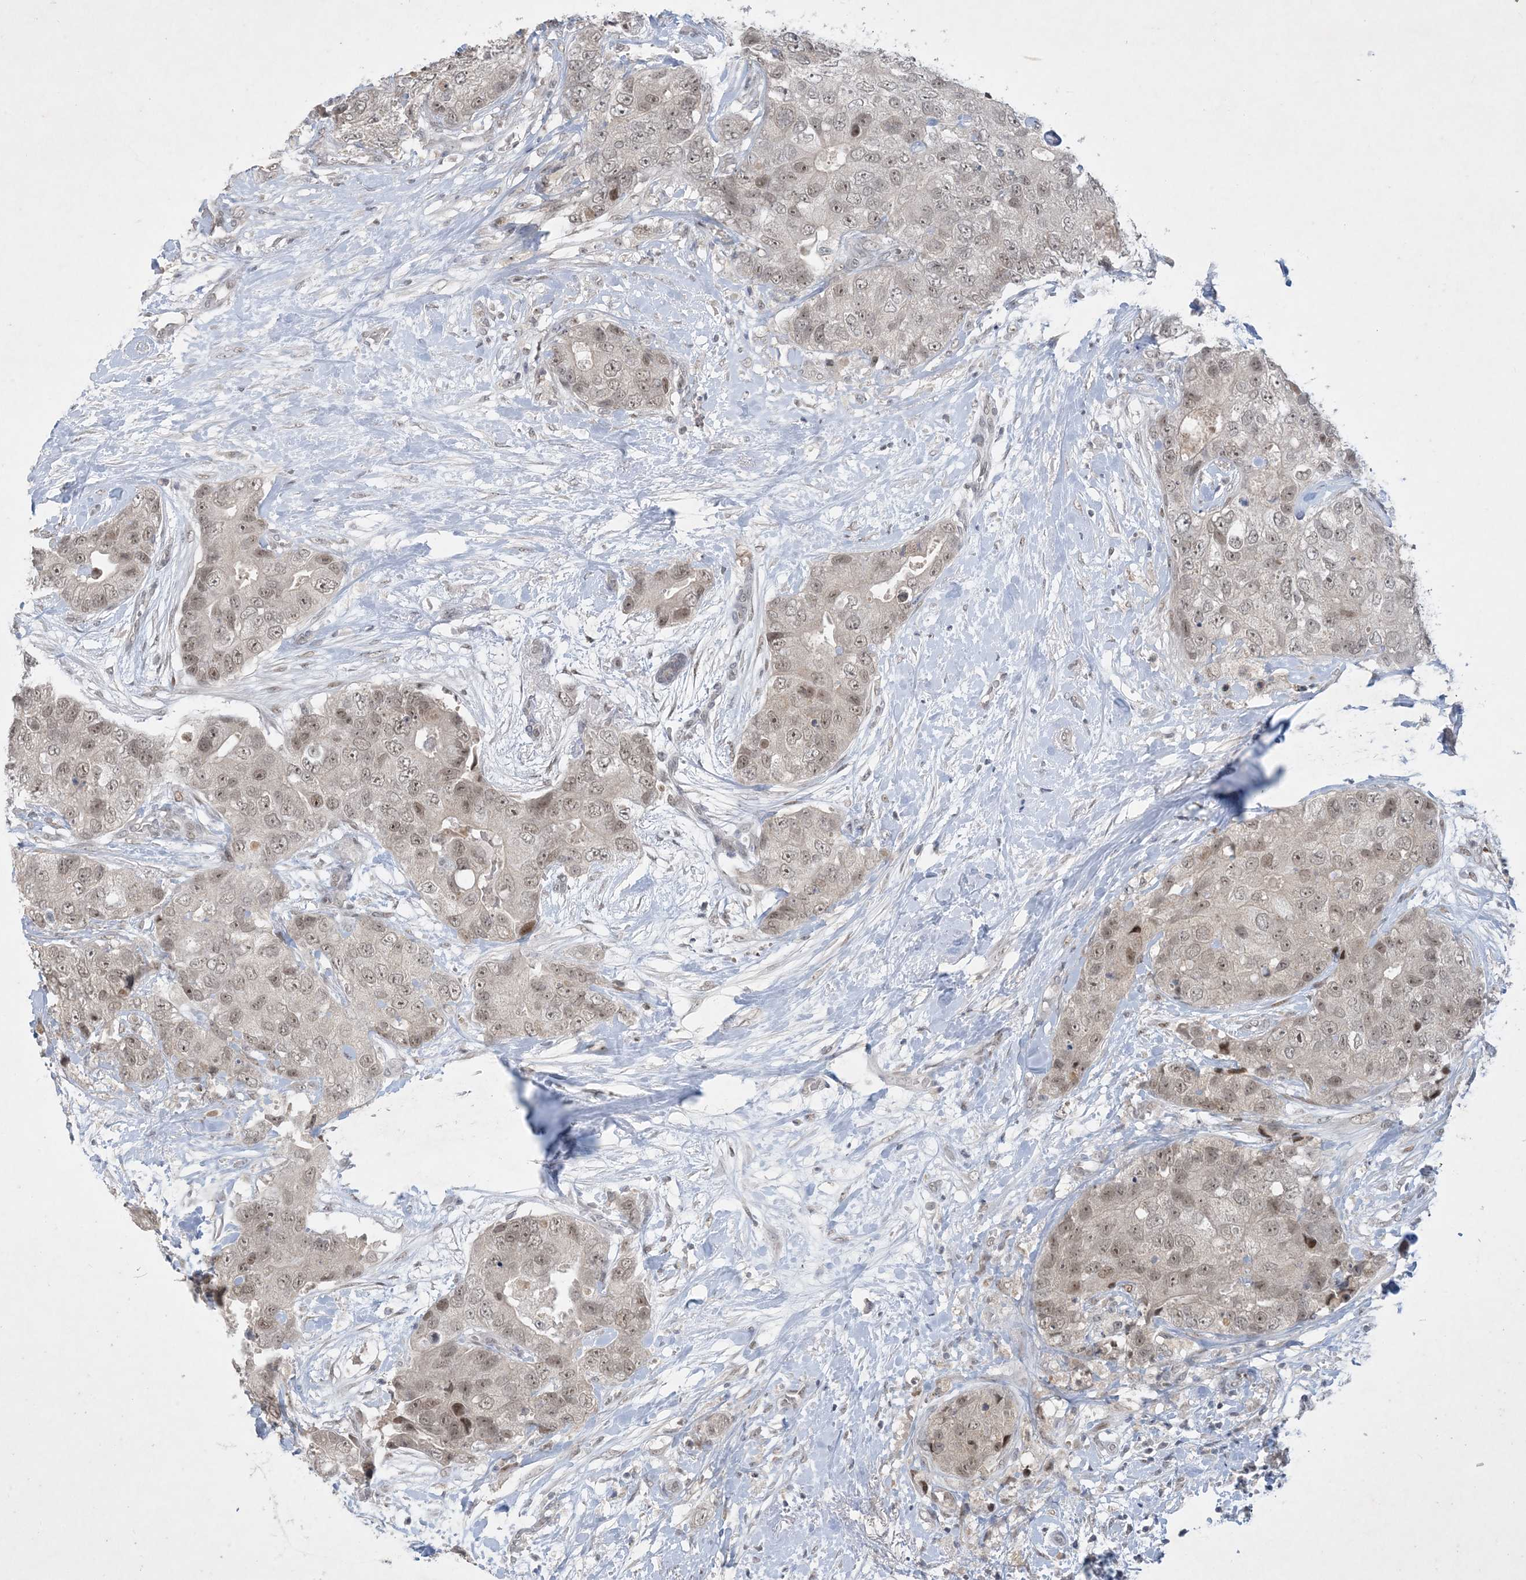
{"staining": {"intensity": "weak", "quantity": ">75%", "location": "nuclear"}, "tissue": "breast cancer", "cell_type": "Tumor cells", "image_type": "cancer", "snomed": [{"axis": "morphology", "description": "Duct carcinoma"}, {"axis": "topography", "description": "Breast"}], "caption": "IHC image of neoplastic tissue: breast cancer stained using immunohistochemistry (IHC) demonstrates low levels of weak protein expression localized specifically in the nuclear of tumor cells, appearing as a nuclear brown color.", "gene": "ZNF674", "patient": {"sex": "female", "age": 62}}